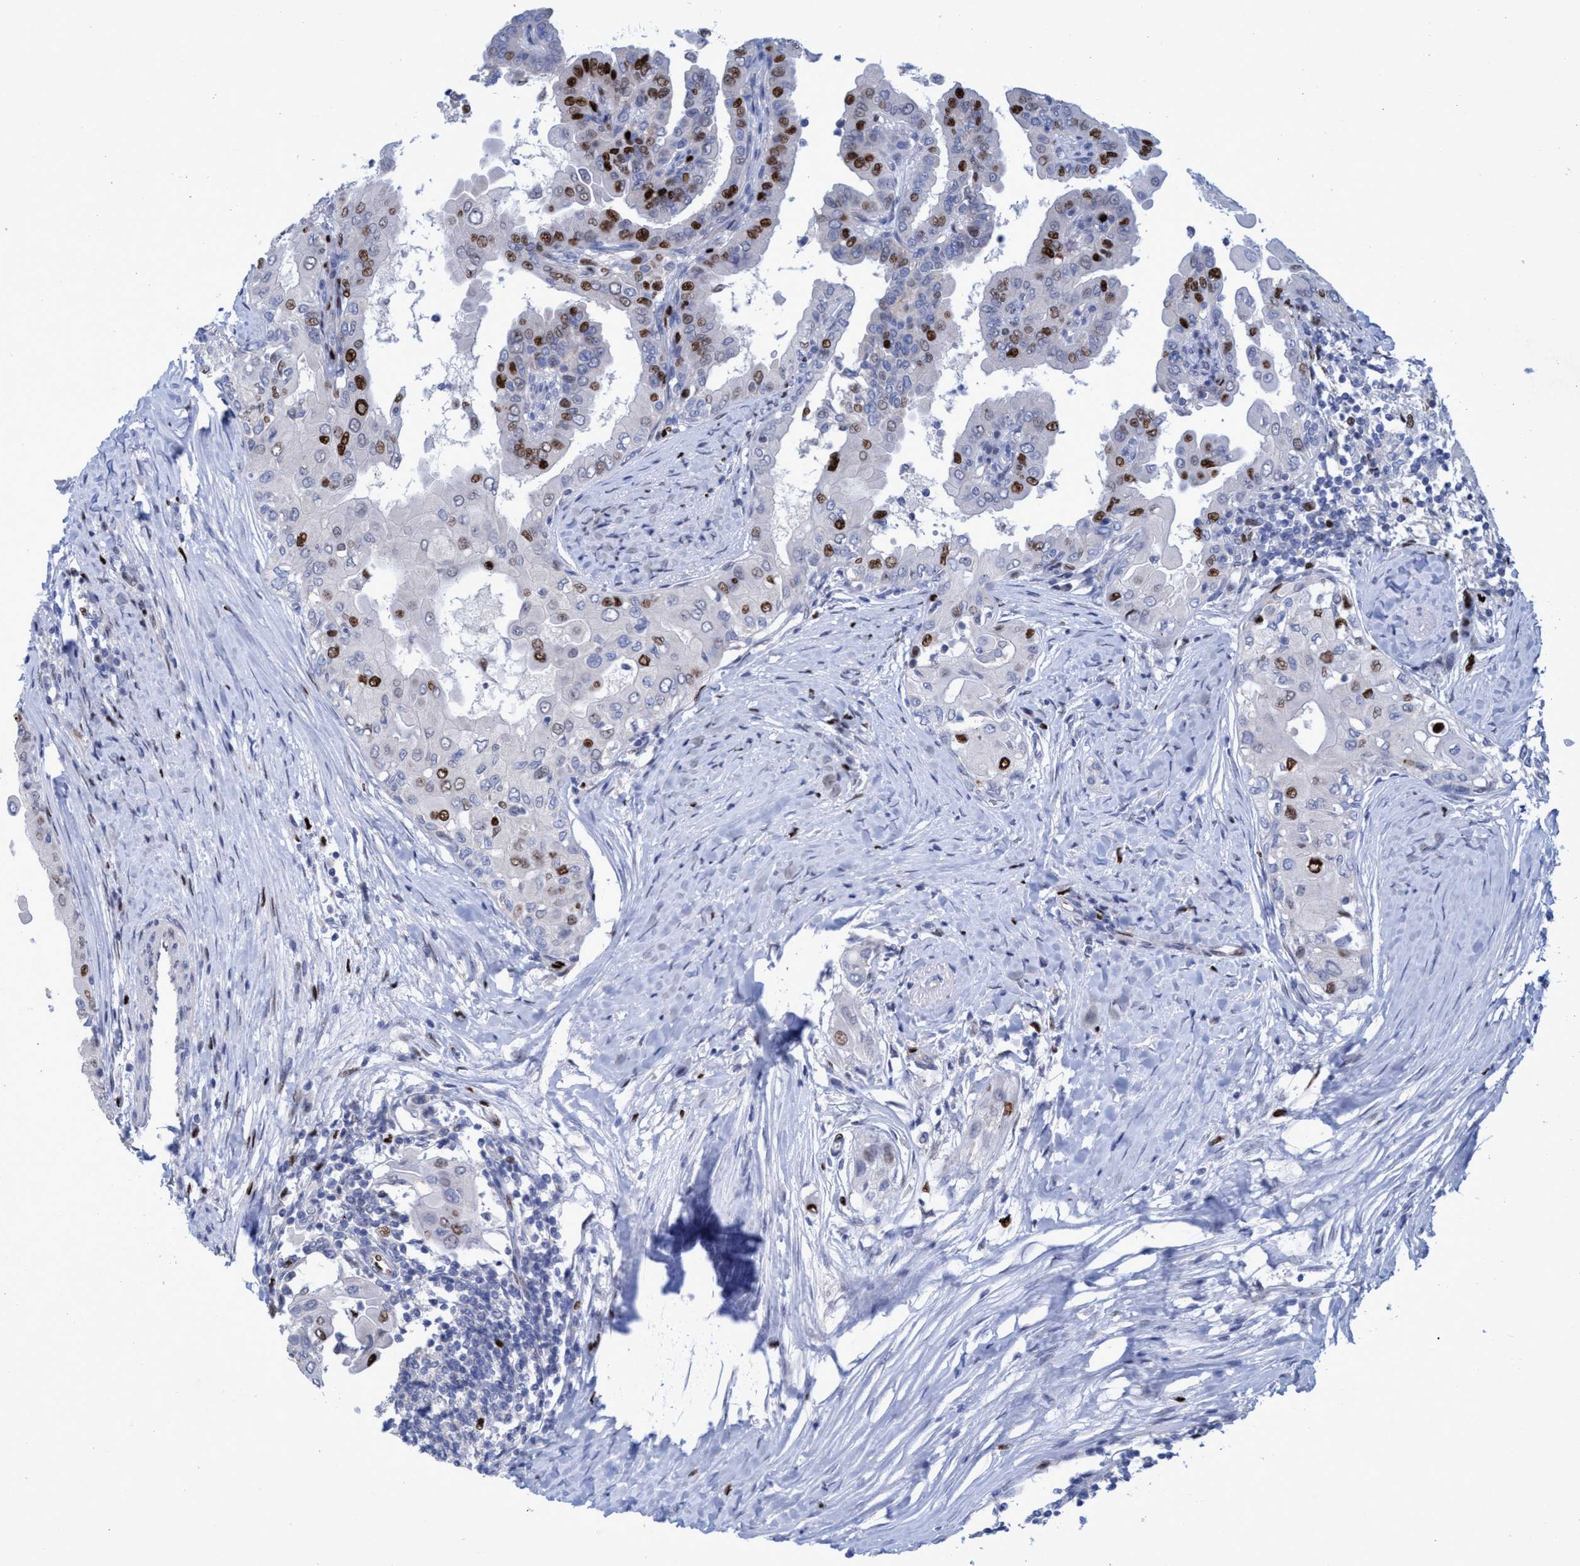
{"staining": {"intensity": "strong", "quantity": "25%-75%", "location": "nuclear"}, "tissue": "thyroid cancer", "cell_type": "Tumor cells", "image_type": "cancer", "snomed": [{"axis": "morphology", "description": "Papillary adenocarcinoma, NOS"}, {"axis": "topography", "description": "Thyroid gland"}], "caption": "Protein staining reveals strong nuclear expression in about 25%-75% of tumor cells in thyroid papillary adenocarcinoma.", "gene": "R3HCC1", "patient": {"sex": "male", "age": 33}}